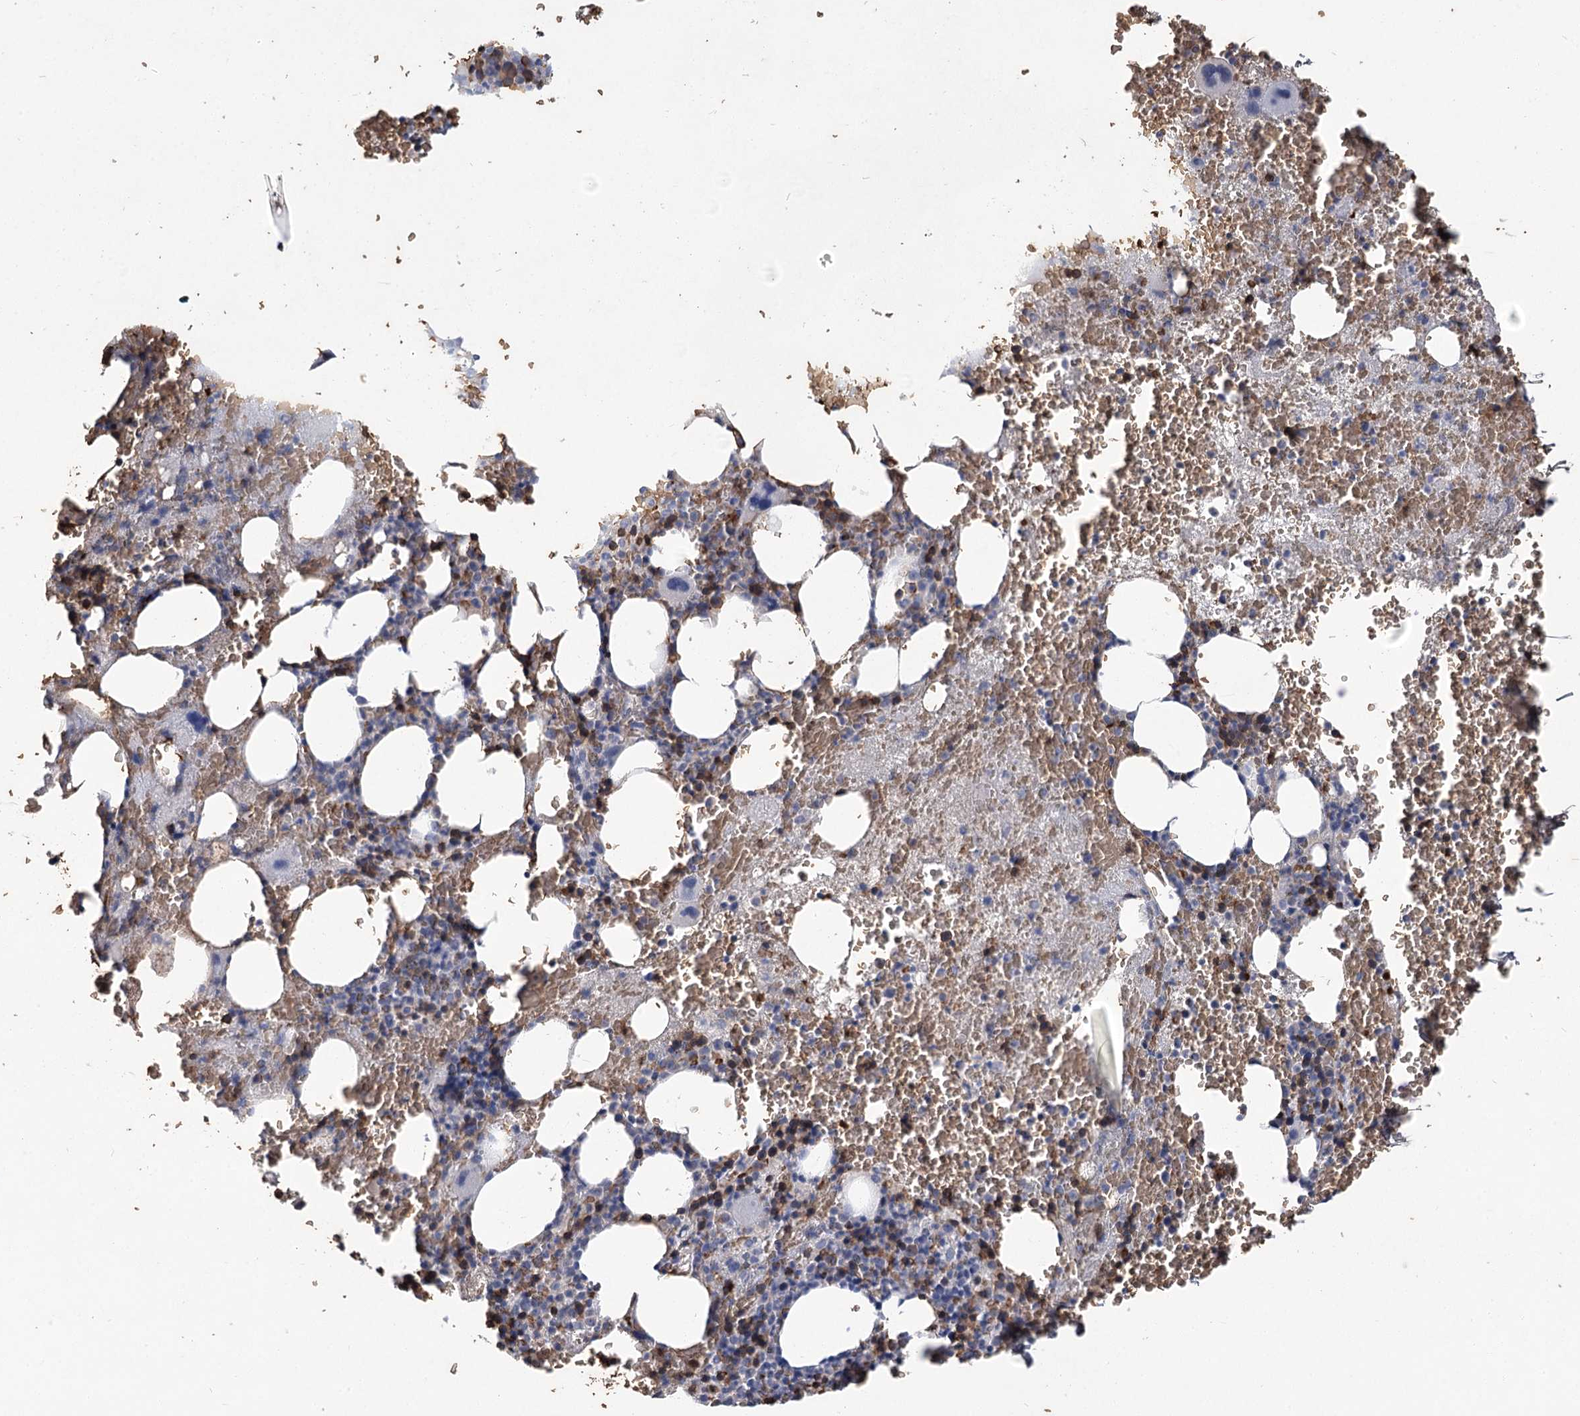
{"staining": {"intensity": "strong", "quantity": "25%-75%", "location": "cytoplasmic/membranous"}, "tissue": "bone marrow", "cell_type": "Hematopoietic cells", "image_type": "normal", "snomed": [{"axis": "morphology", "description": "Normal tissue, NOS"}, {"axis": "topography", "description": "Bone marrow"}], "caption": "Immunohistochemical staining of normal human bone marrow displays high levels of strong cytoplasmic/membranous positivity in about 25%-75% of hematopoietic cells.", "gene": "HBA1", "patient": {"sex": "male", "age": 36}}